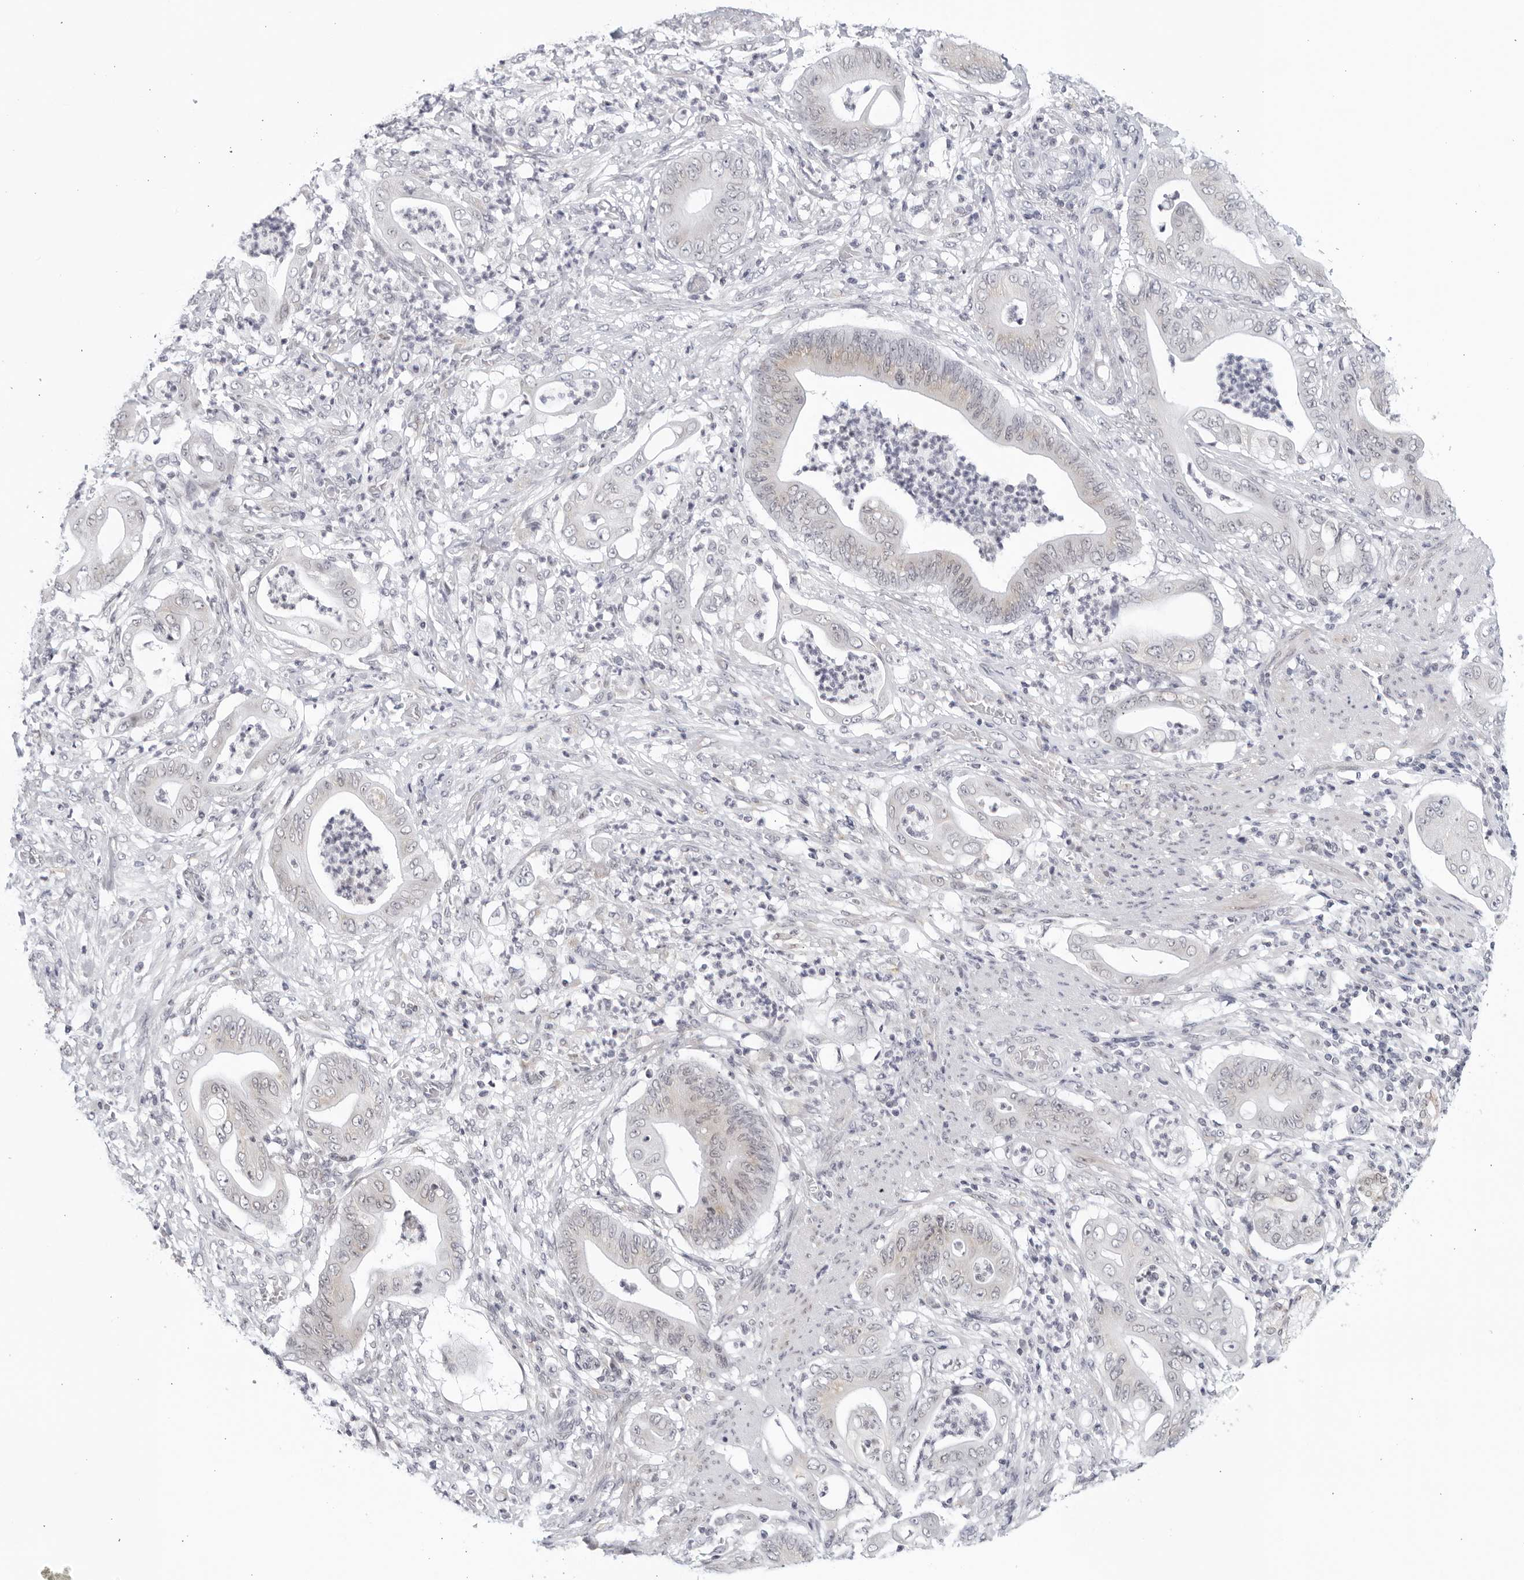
{"staining": {"intensity": "negative", "quantity": "none", "location": "none"}, "tissue": "stomach cancer", "cell_type": "Tumor cells", "image_type": "cancer", "snomed": [{"axis": "morphology", "description": "Adenocarcinoma, NOS"}, {"axis": "topography", "description": "Stomach"}], "caption": "This histopathology image is of stomach cancer stained with immunohistochemistry (IHC) to label a protein in brown with the nuclei are counter-stained blue. There is no expression in tumor cells.", "gene": "WDTC1", "patient": {"sex": "female", "age": 73}}